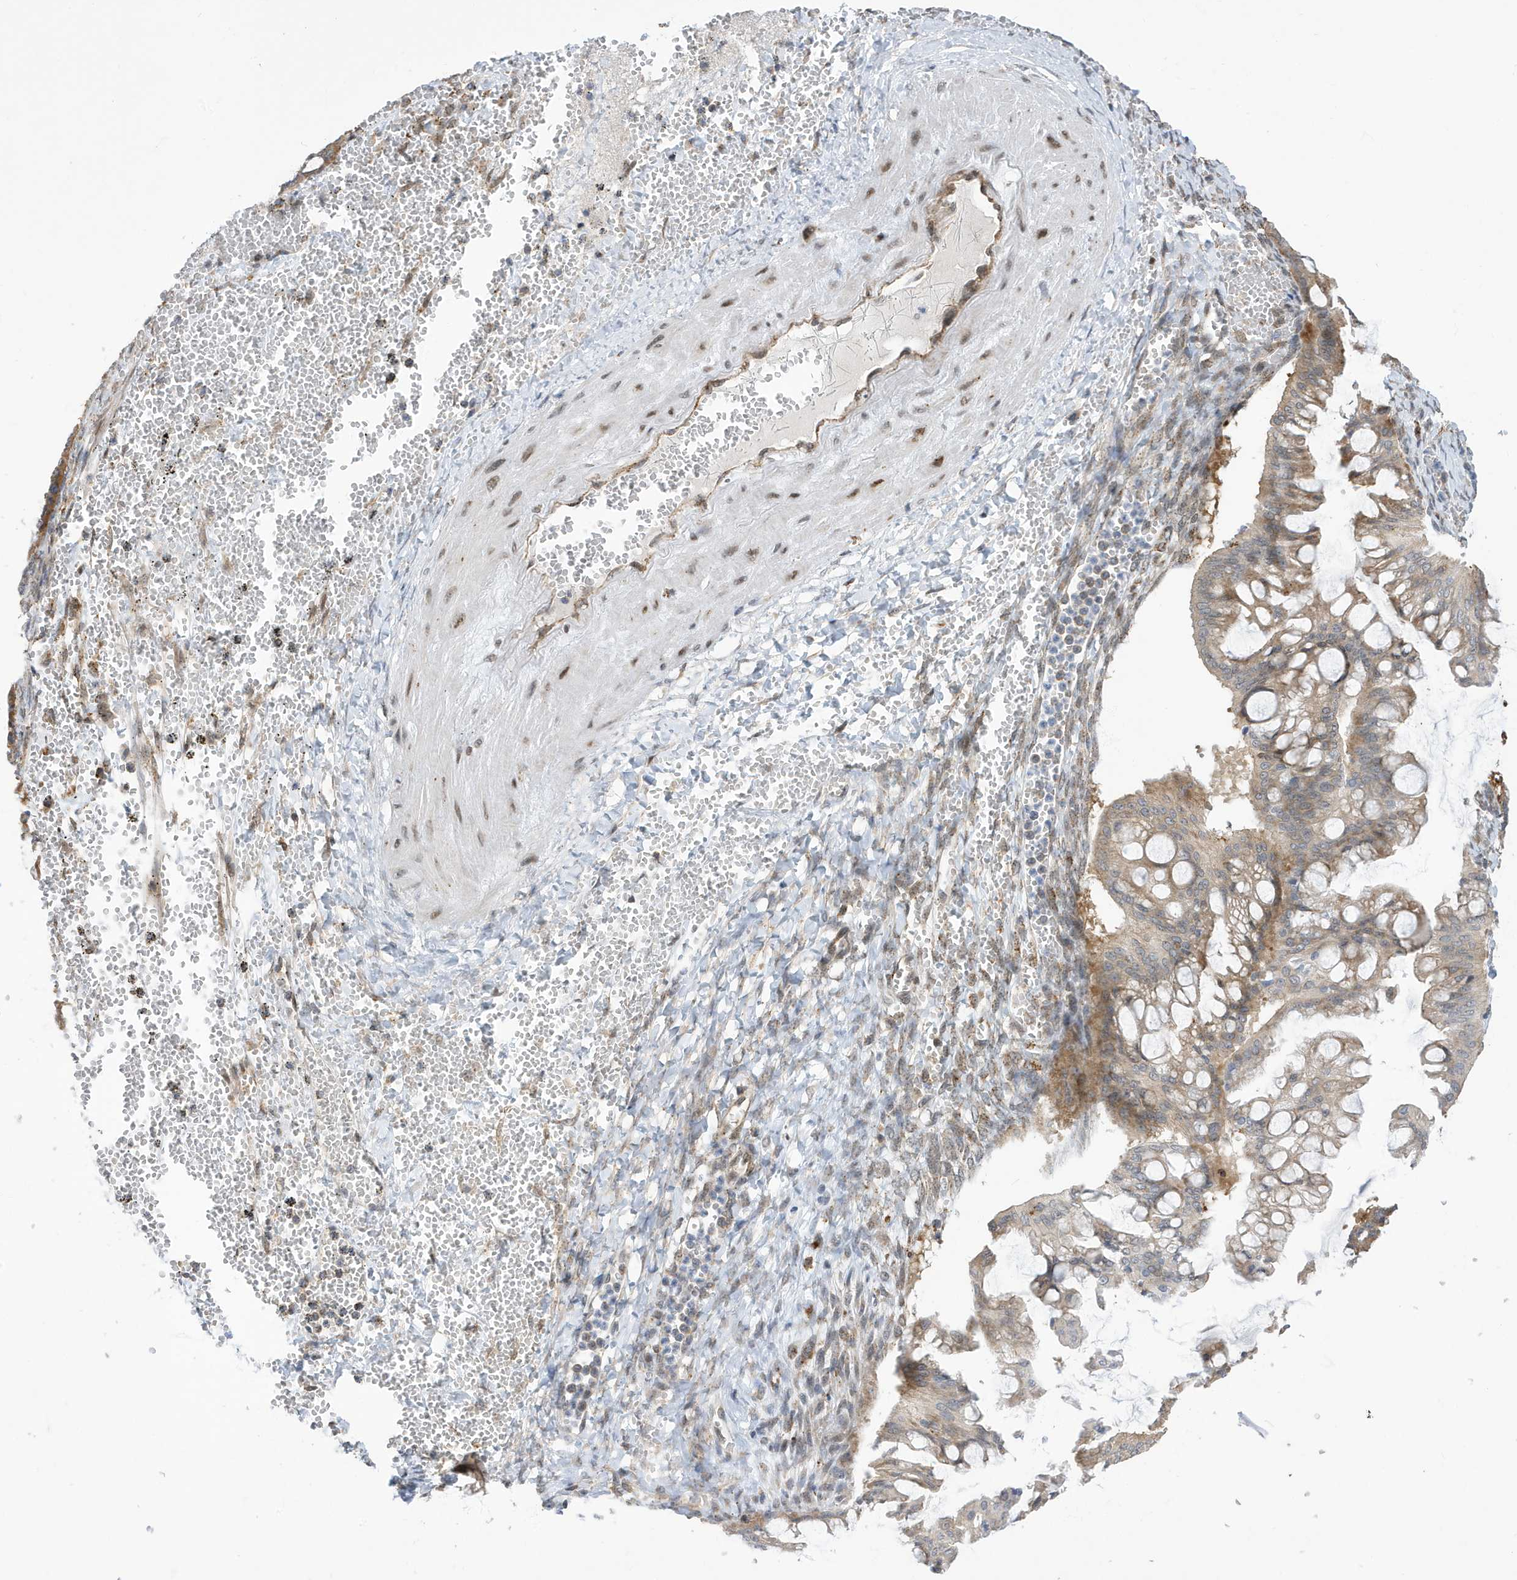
{"staining": {"intensity": "moderate", "quantity": ">75%", "location": "cytoplasmic/membranous"}, "tissue": "ovarian cancer", "cell_type": "Tumor cells", "image_type": "cancer", "snomed": [{"axis": "morphology", "description": "Cystadenocarcinoma, mucinous, NOS"}, {"axis": "topography", "description": "Ovary"}], "caption": "The photomicrograph shows staining of ovarian cancer (mucinous cystadenocarcinoma), revealing moderate cytoplasmic/membranous protein positivity (brown color) within tumor cells.", "gene": "ZNF507", "patient": {"sex": "female", "age": 73}}